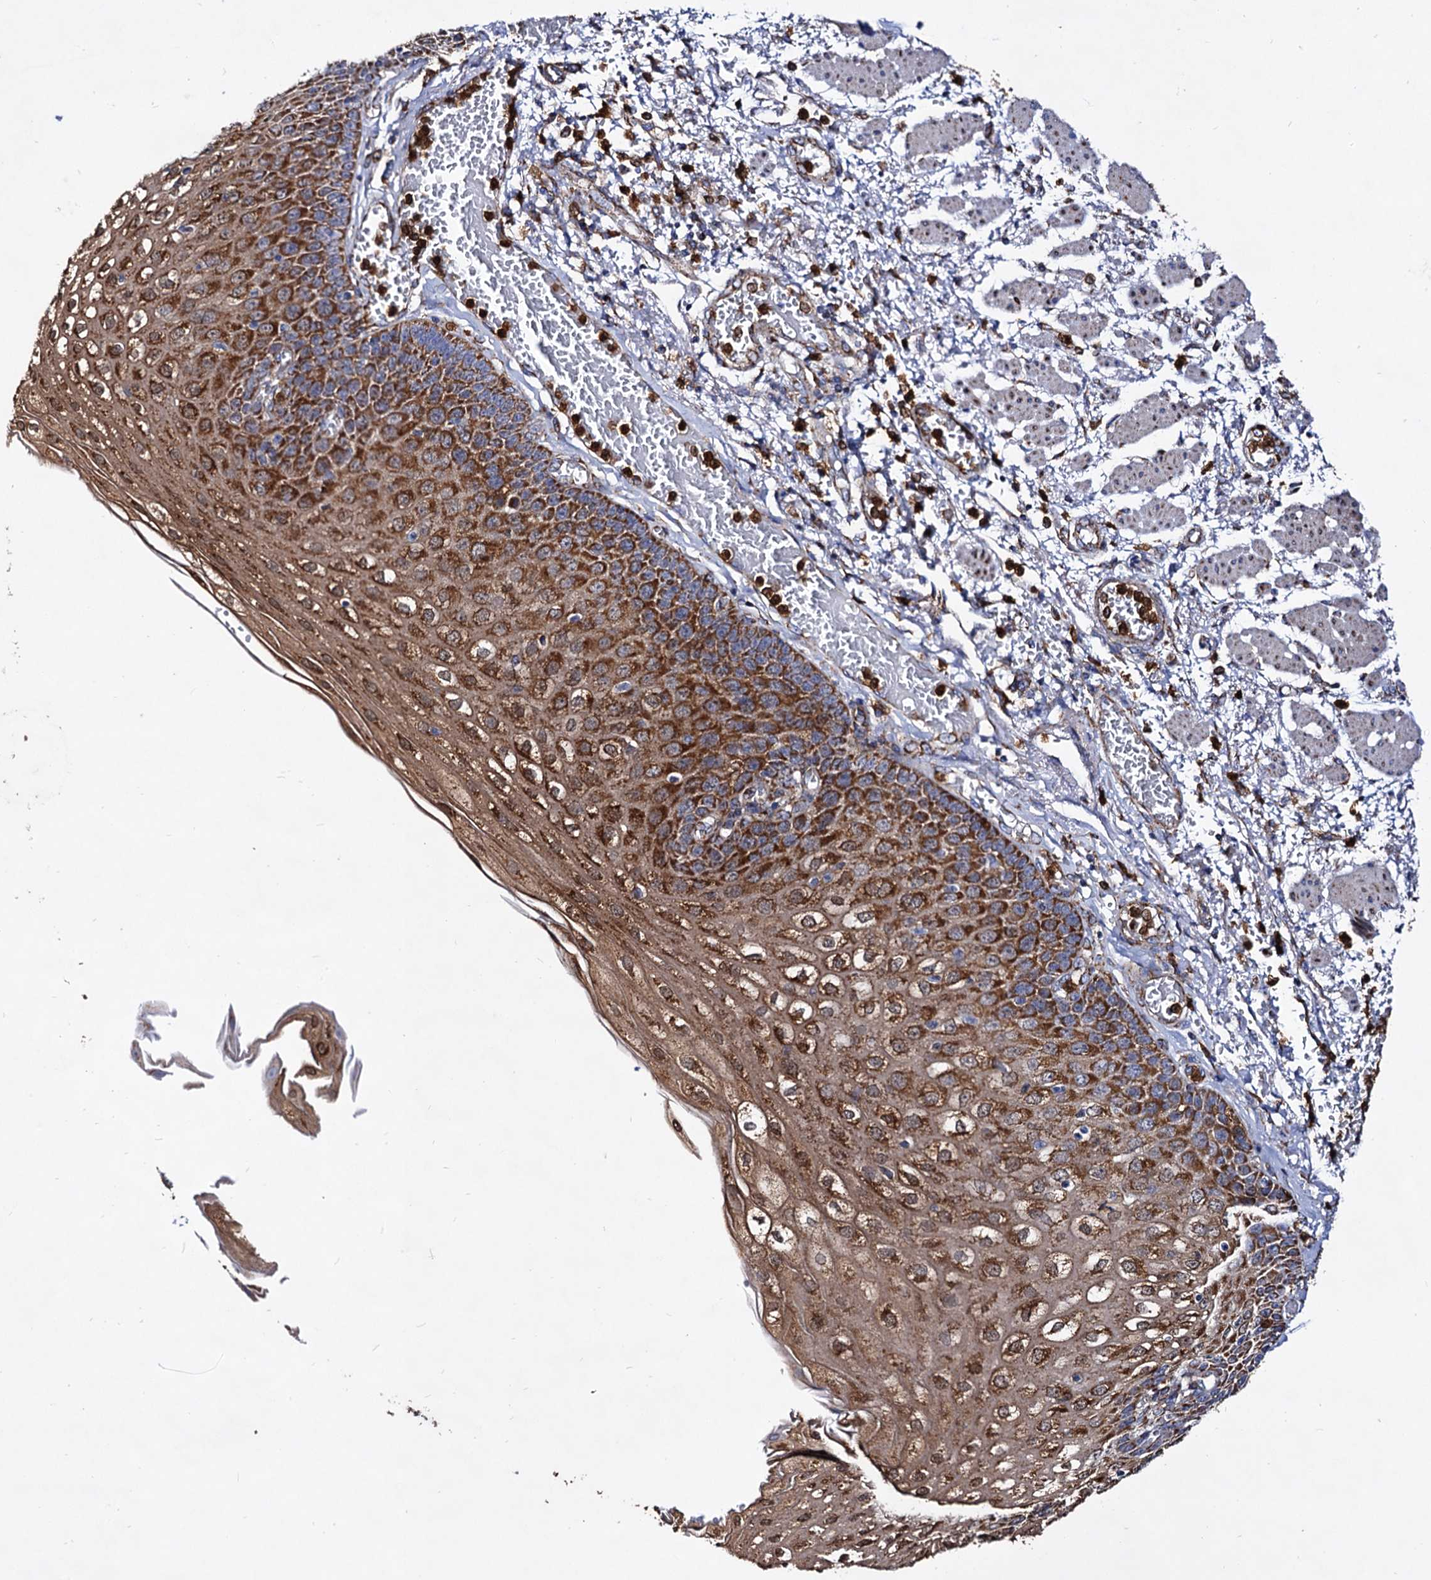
{"staining": {"intensity": "strong", "quantity": ">75%", "location": "cytoplasmic/membranous"}, "tissue": "esophagus", "cell_type": "Squamous epithelial cells", "image_type": "normal", "snomed": [{"axis": "morphology", "description": "Normal tissue, NOS"}, {"axis": "topography", "description": "Esophagus"}], "caption": "Immunohistochemistry (IHC) of benign human esophagus displays high levels of strong cytoplasmic/membranous staining in about >75% of squamous epithelial cells.", "gene": "ACAD9", "patient": {"sex": "male", "age": 81}}